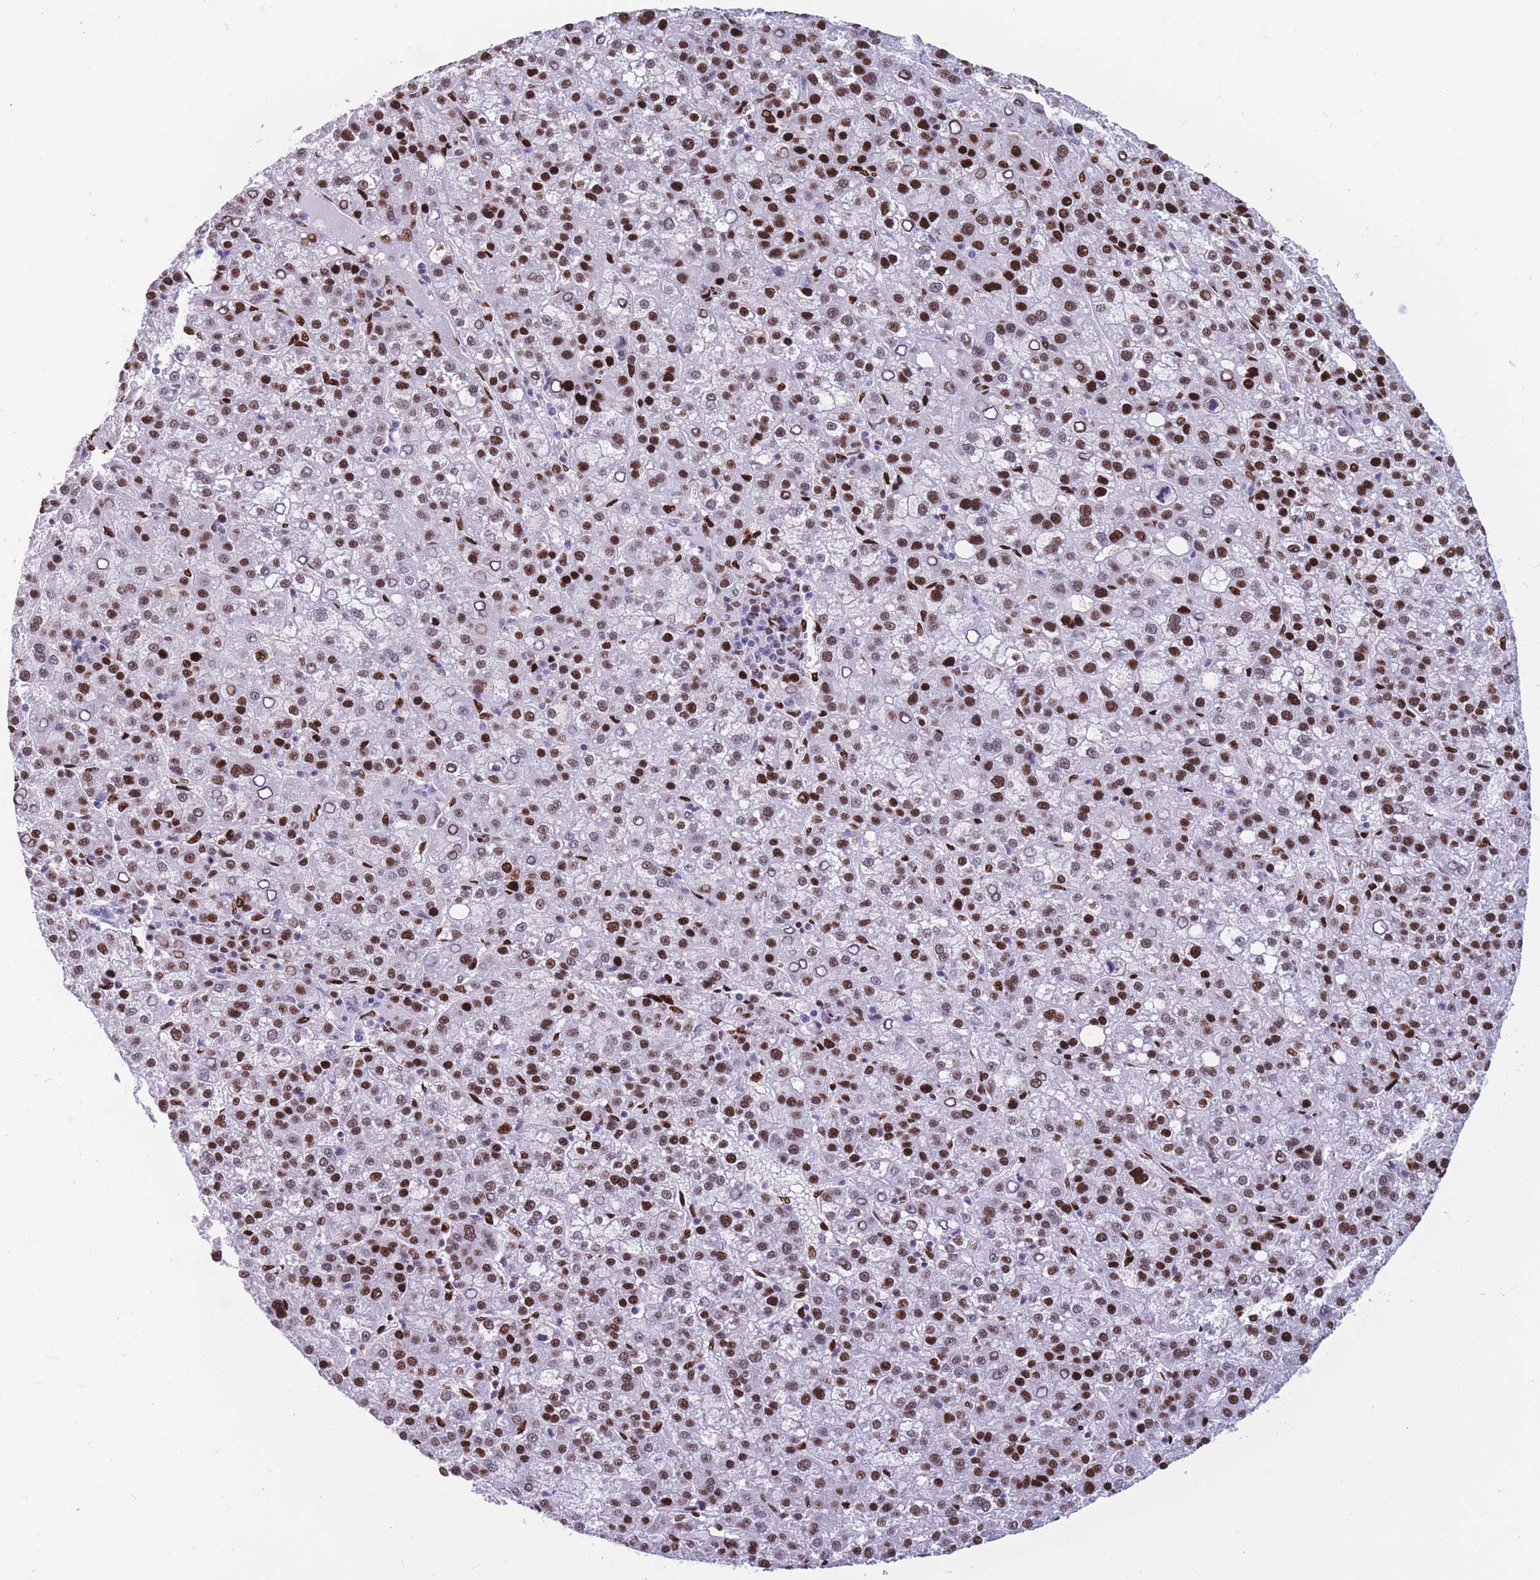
{"staining": {"intensity": "strong", "quantity": ">75%", "location": "nuclear"}, "tissue": "liver cancer", "cell_type": "Tumor cells", "image_type": "cancer", "snomed": [{"axis": "morphology", "description": "Carcinoma, Hepatocellular, NOS"}, {"axis": "topography", "description": "Liver"}], "caption": "A brown stain shows strong nuclear positivity of a protein in human hepatocellular carcinoma (liver) tumor cells. Using DAB (brown) and hematoxylin (blue) stains, captured at high magnification using brightfield microscopy.", "gene": "NASP", "patient": {"sex": "female", "age": 58}}